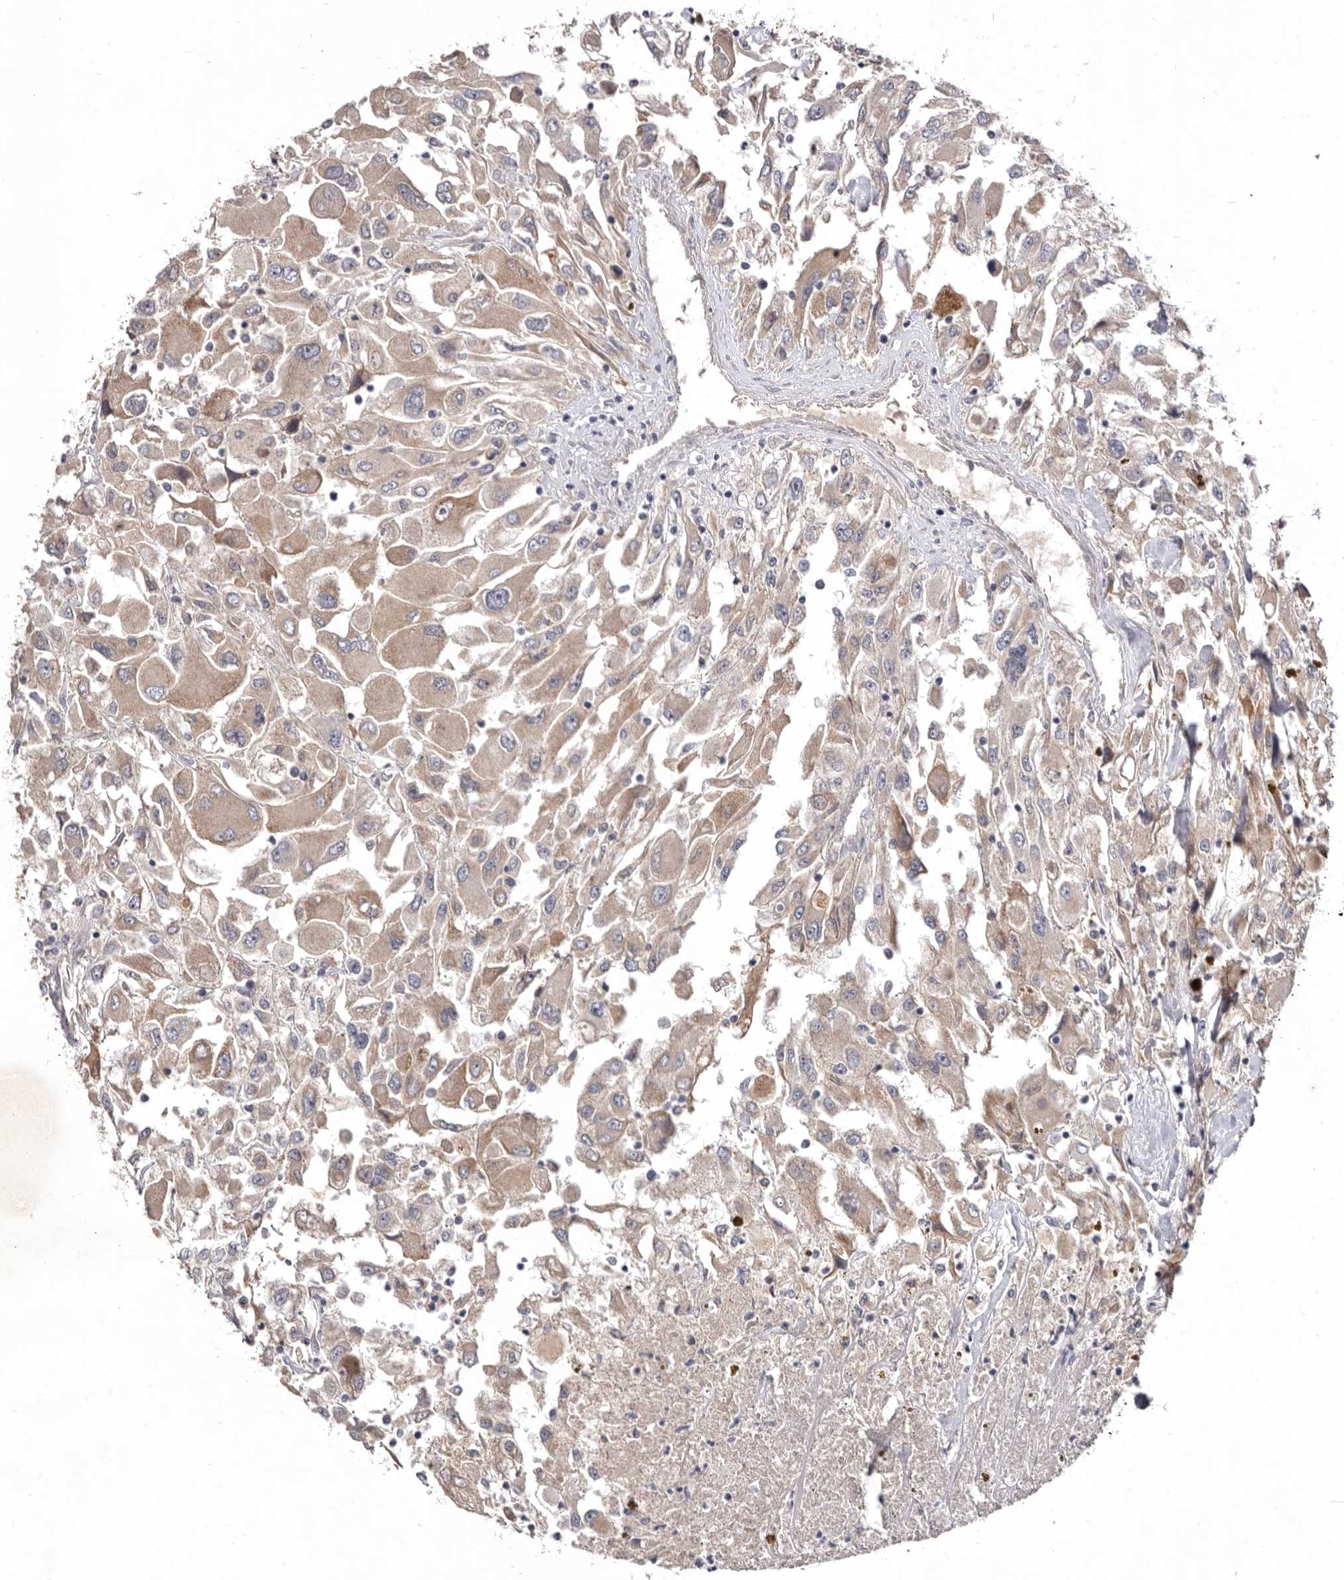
{"staining": {"intensity": "weak", "quantity": ">75%", "location": "cytoplasmic/membranous"}, "tissue": "renal cancer", "cell_type": "Tumor cells", "image_type": "cancer", "snomed": [{"axis": "morphology", "description": "Adenocarcinoma, NOS"}, {"axis": "topography", "description": "Kidney"}], "caption": "Human renal adenocarcinoma stained with a brown dye exhibits weak cytoplasmic/membranous positive staining in about >75% of tumor cells.", "gene": "NENF", "patient": {"sex": "female", "age": 52}}